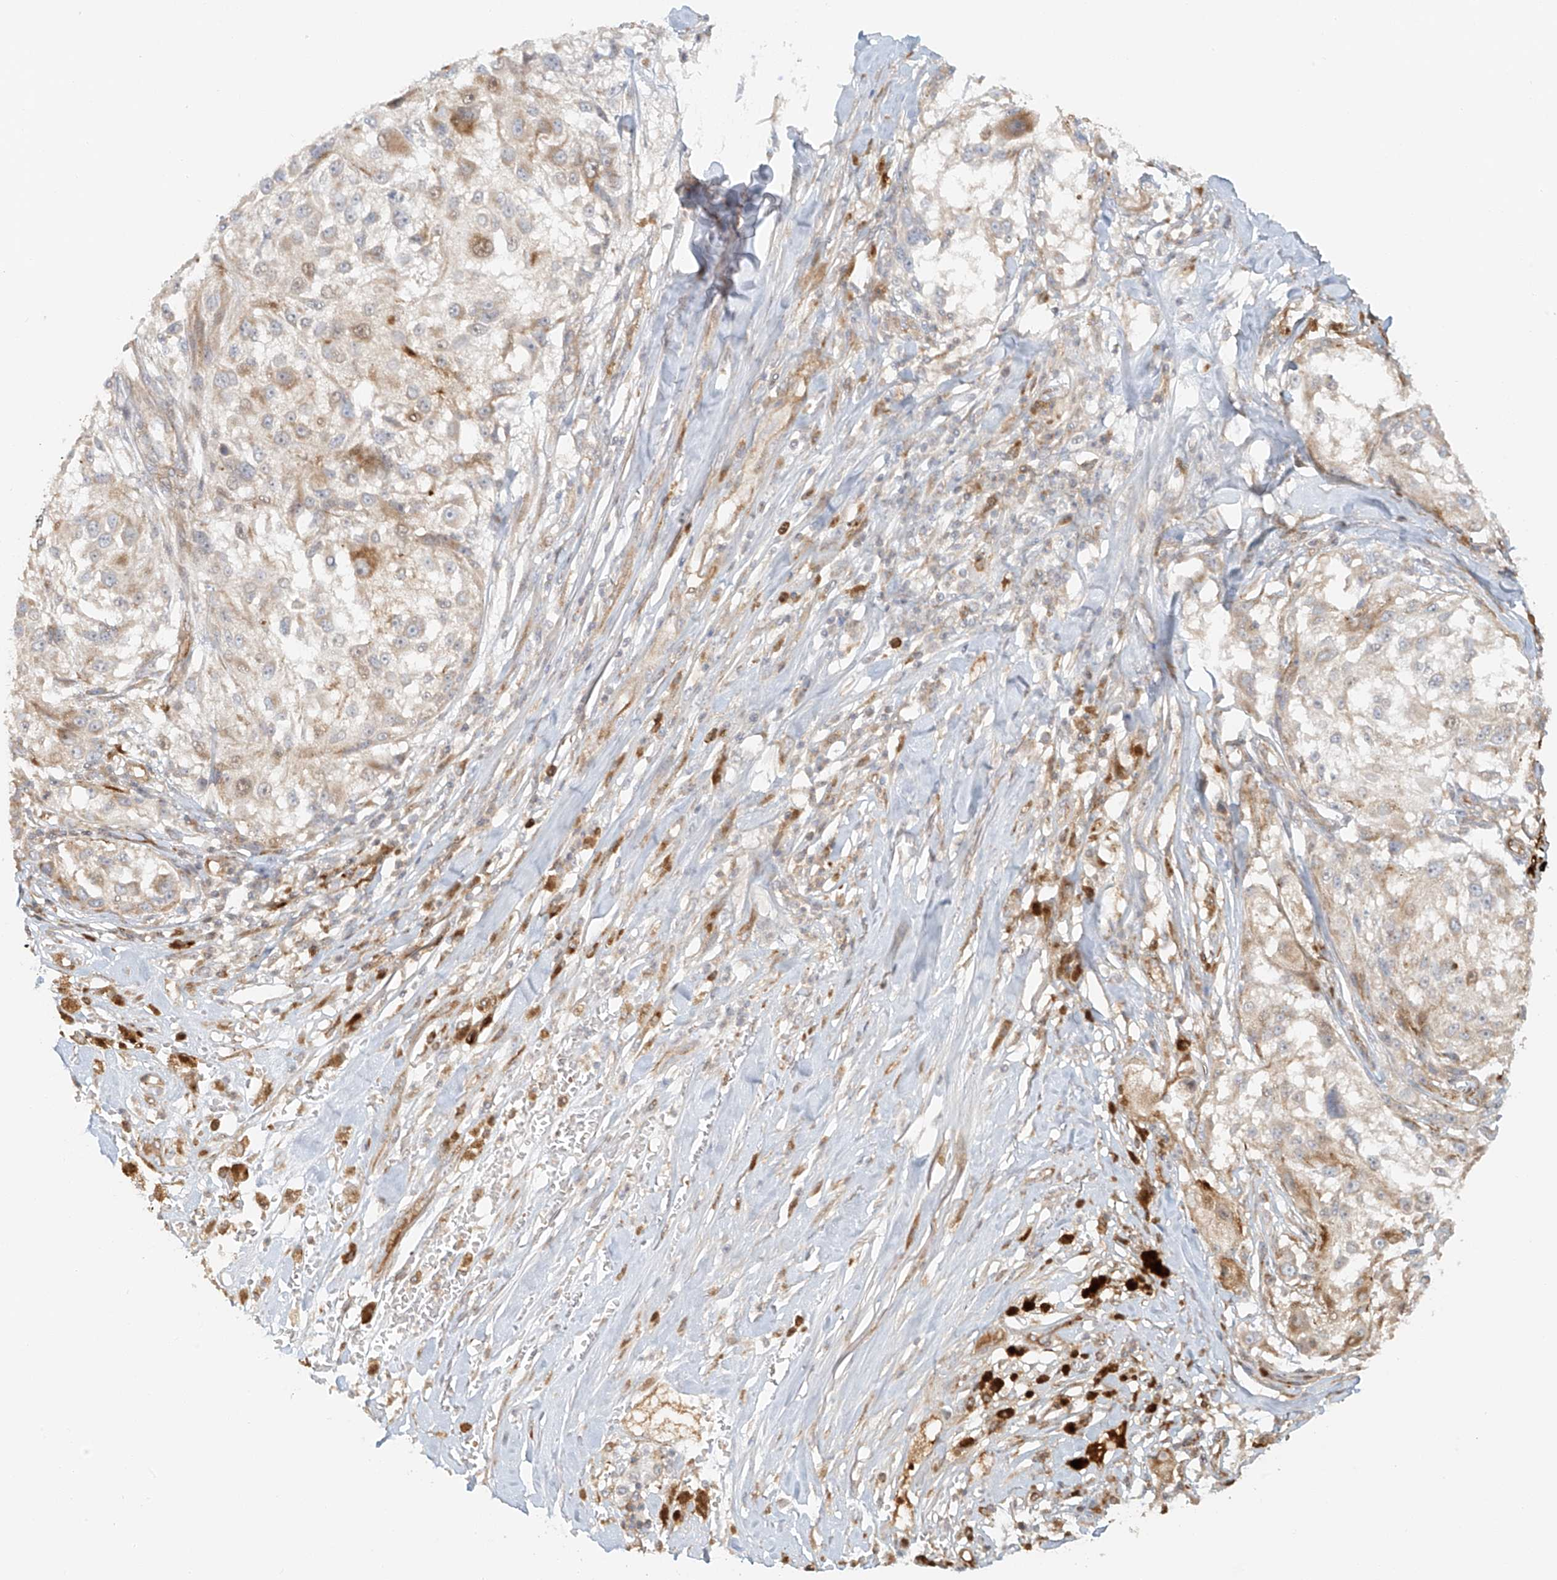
{"staining": {"intensity": "weak", "quantity": "25%-75%", "location": "cytoplasmic/membranous"}, "tissue": "melanoma", "cell_type": "Tumor cells", "image_type": "cancer", "snomed": [{"axis": "morphology", "description": "Necrosis, NOS"}, {"axis": "morphology", "description": "Malignant melanoma, NOS"}, {"axis": "topography", "description": "Skin"}], "caption": "Malignant melanoma stained with DAB immunohistochemistry reveals low levels of weak cytoplasmic/membranous positivity in about 25%-75% of tumor cells.", "gene": "MIPEP", "patient": {"sex": "female", "age": 87}}